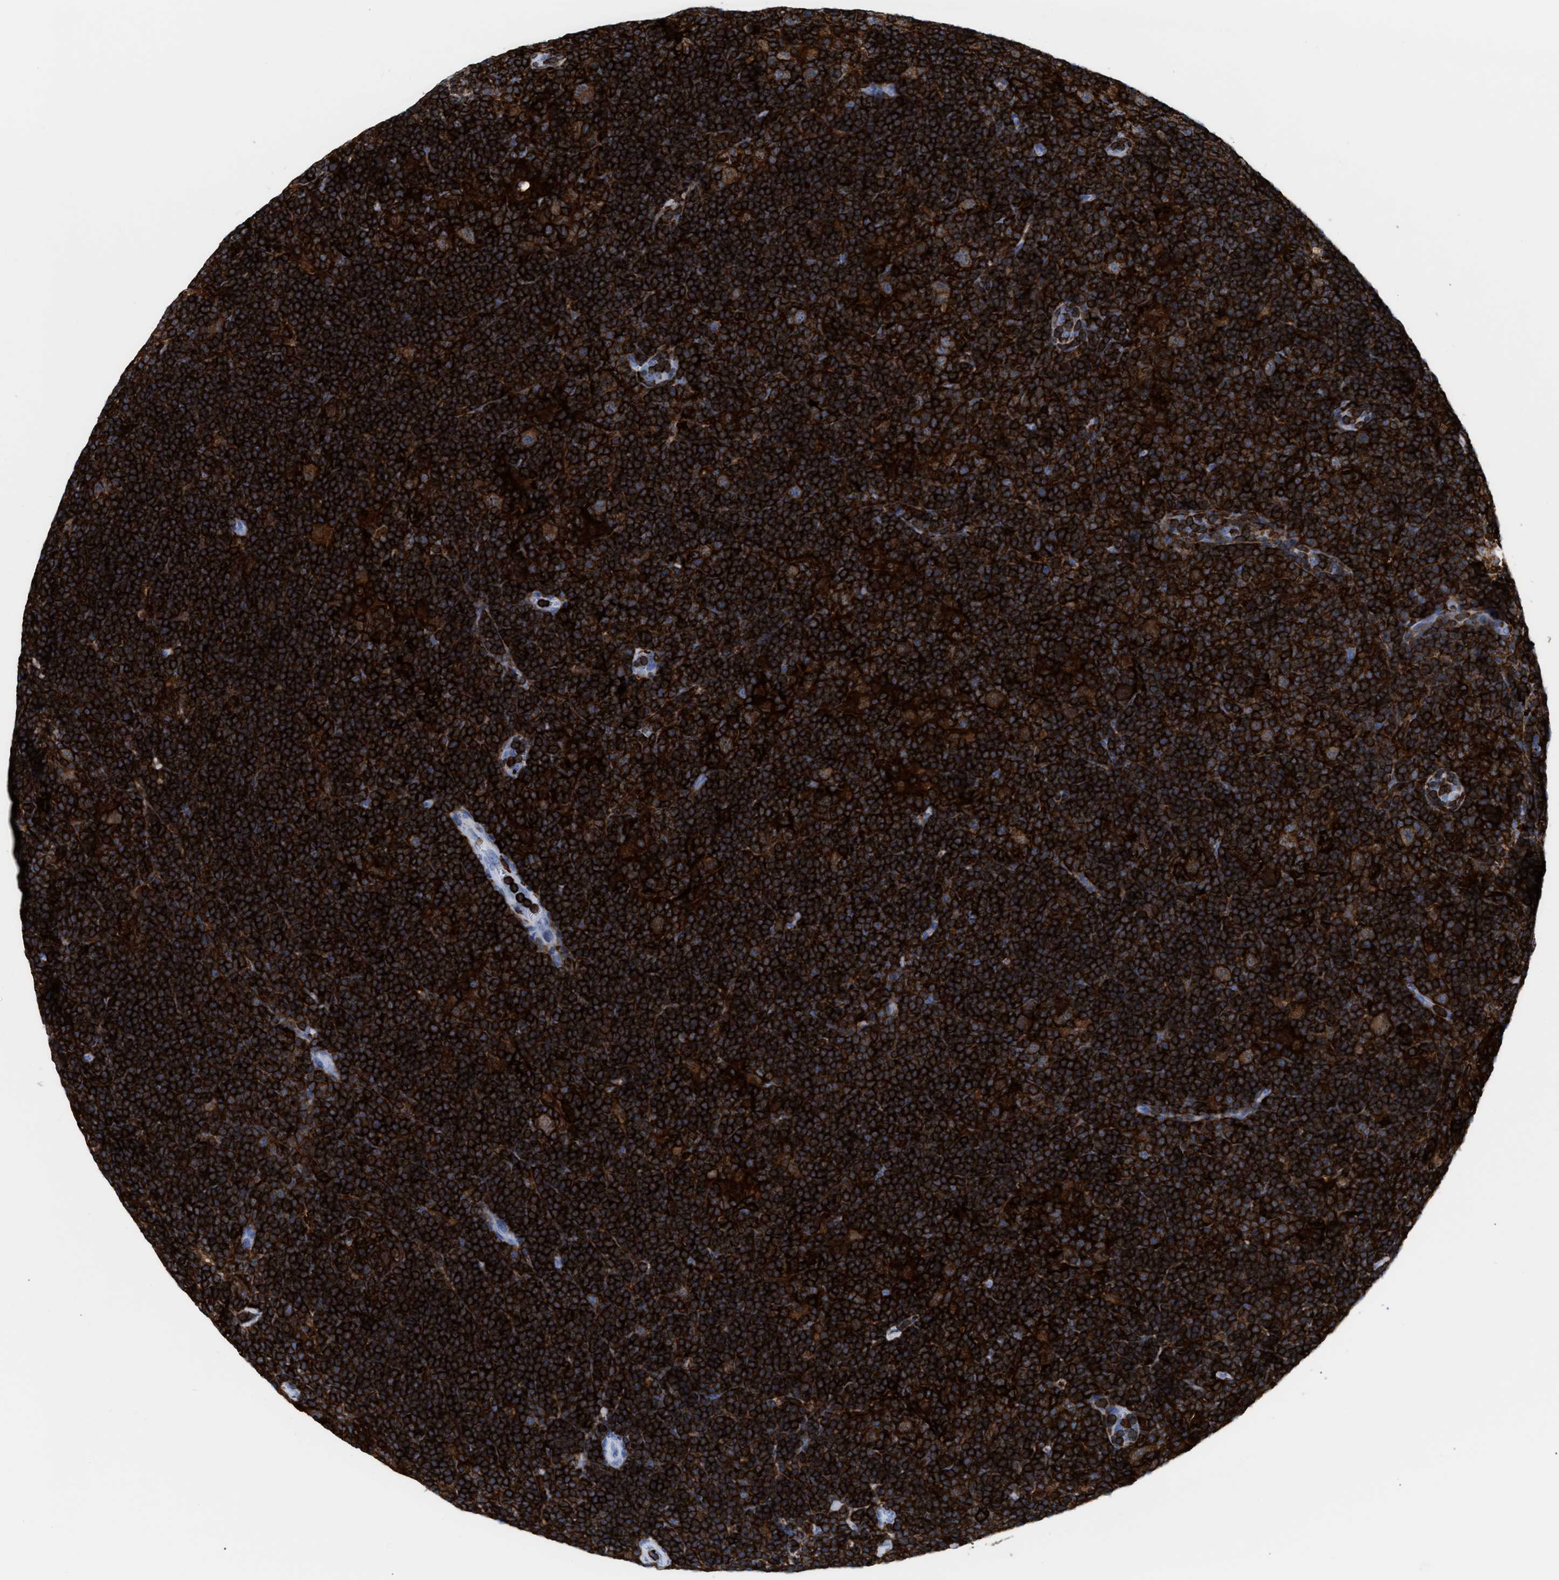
{"staining": {"intensity": "moderate", "quantity": ">75%", "location": "cytoplasmic/membranous"}, "tissue": "lymphoma", "cell_type": "Tumor cells", "image_type": "cancer", "snomed": [{"axis": "morphology", "description": "Hodgkin's disease, NOS"}, {"axis": "topography", "description": "Lymph node"}], "caption": "IHC staining of Hodgkin's disease, which displays medium levels of moderate cytoplasmic/membranous positivity in approximately >75% of tumor cells indicating moderate cytoplasmic/membranous protein staining. The staining was performed using DAB (brown) for protein detection and nuclei were counterstained in hematoxylin (blue).", "gene": "LCP1", "patient": {"sex": "female", "age": 57}}